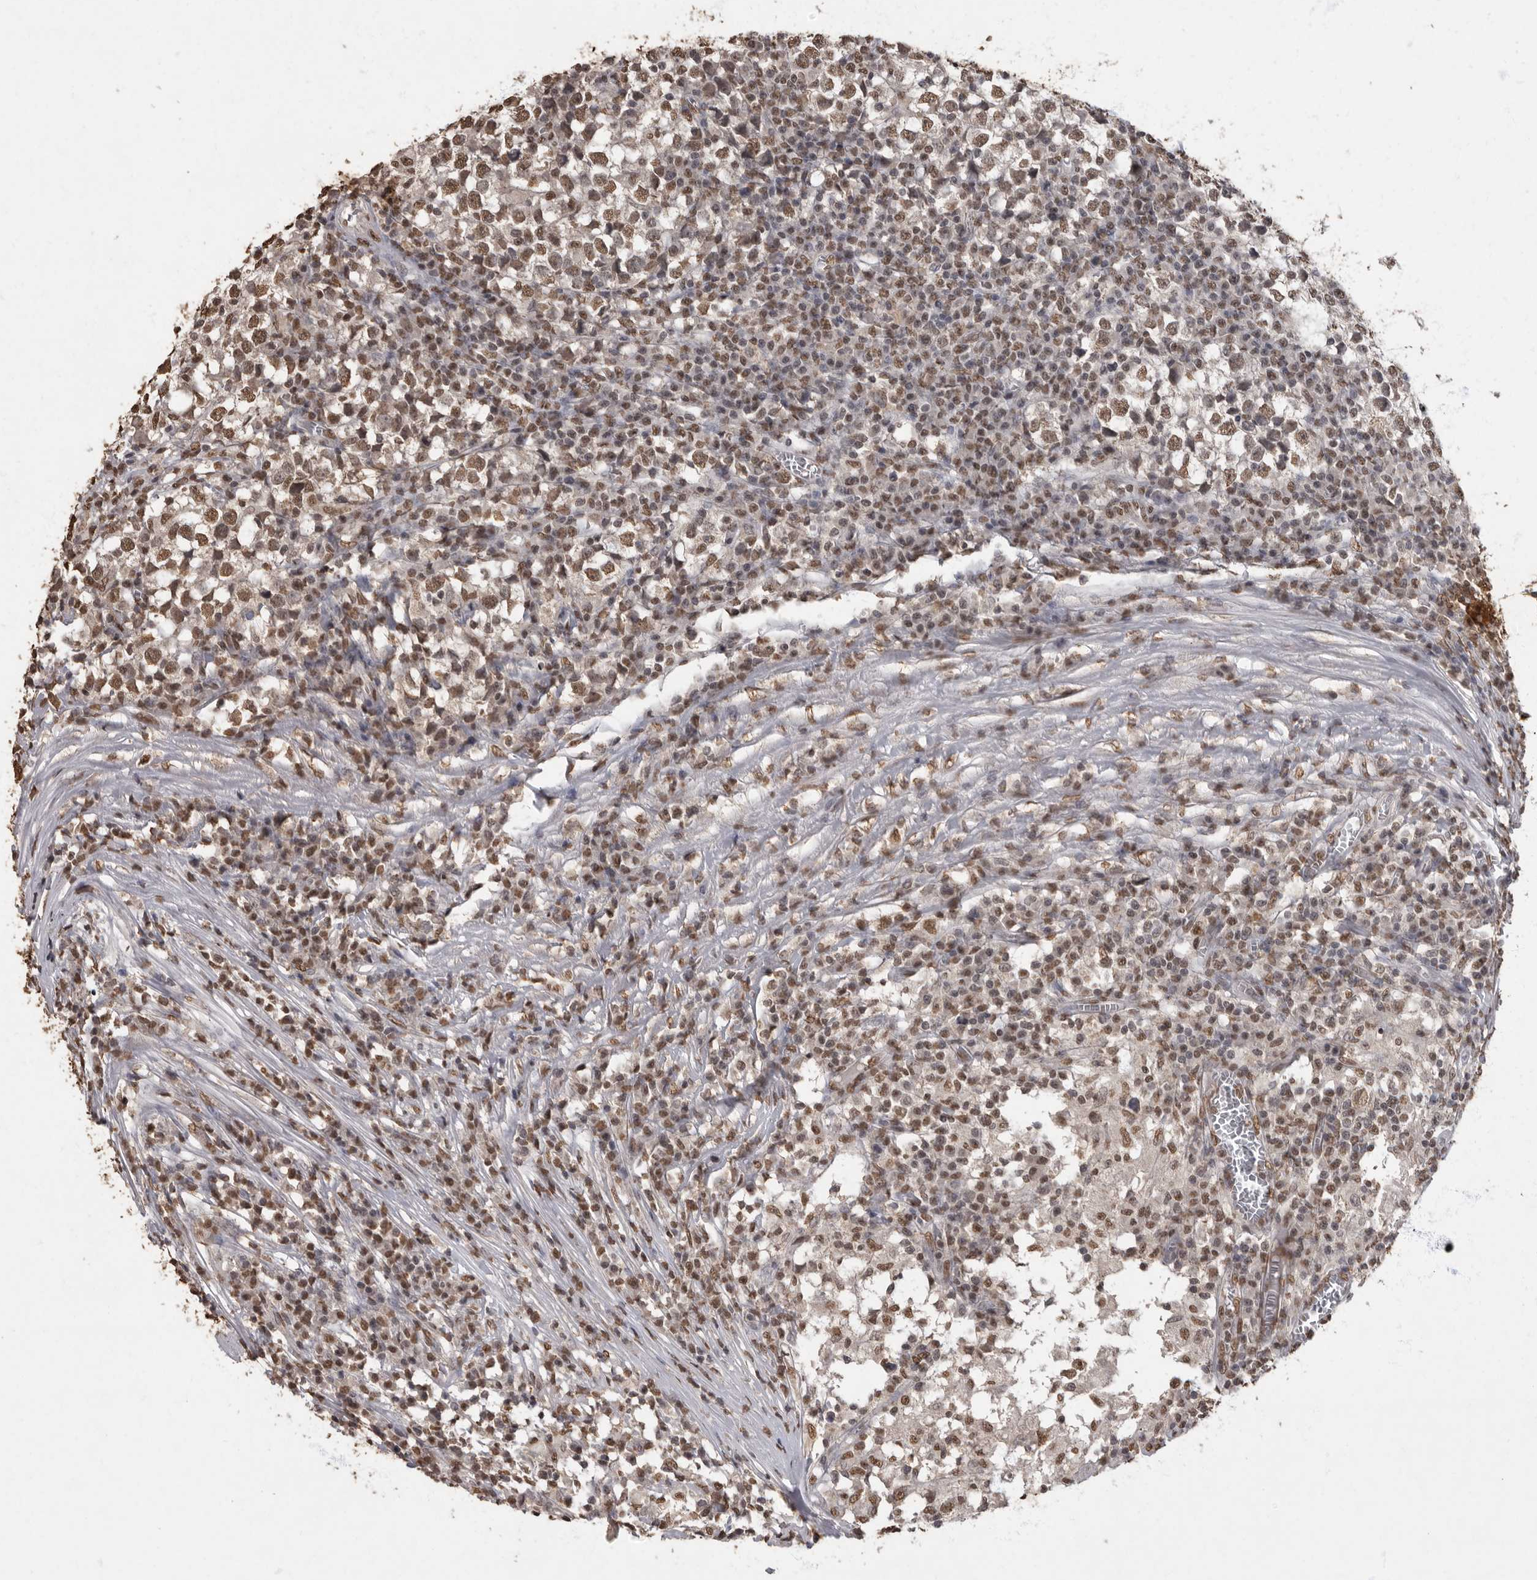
{"staining": {"intensity": "moderate", "quantity": ">75%", "location": "nuclear"}, "tissue": "testis cancer", "cell_type": "Tumor cells", "image_type": "cancer", "snomed": [{"axis": "morphology", "description": "Seminoma, NOS"}, {"axis": "topography", "description": "Testis"}], "caption": "IHC photomicrograph of neoplastic tissue: human testis seminoma stained using immunohistochemistry (IHC) displays medium levels of moderate protein expression localized specifically in the nuclear of tumor cells, appearing as a nuclear brown color.", "gene": "NBL1", "patient": {"sex": "male", "age": 65}}